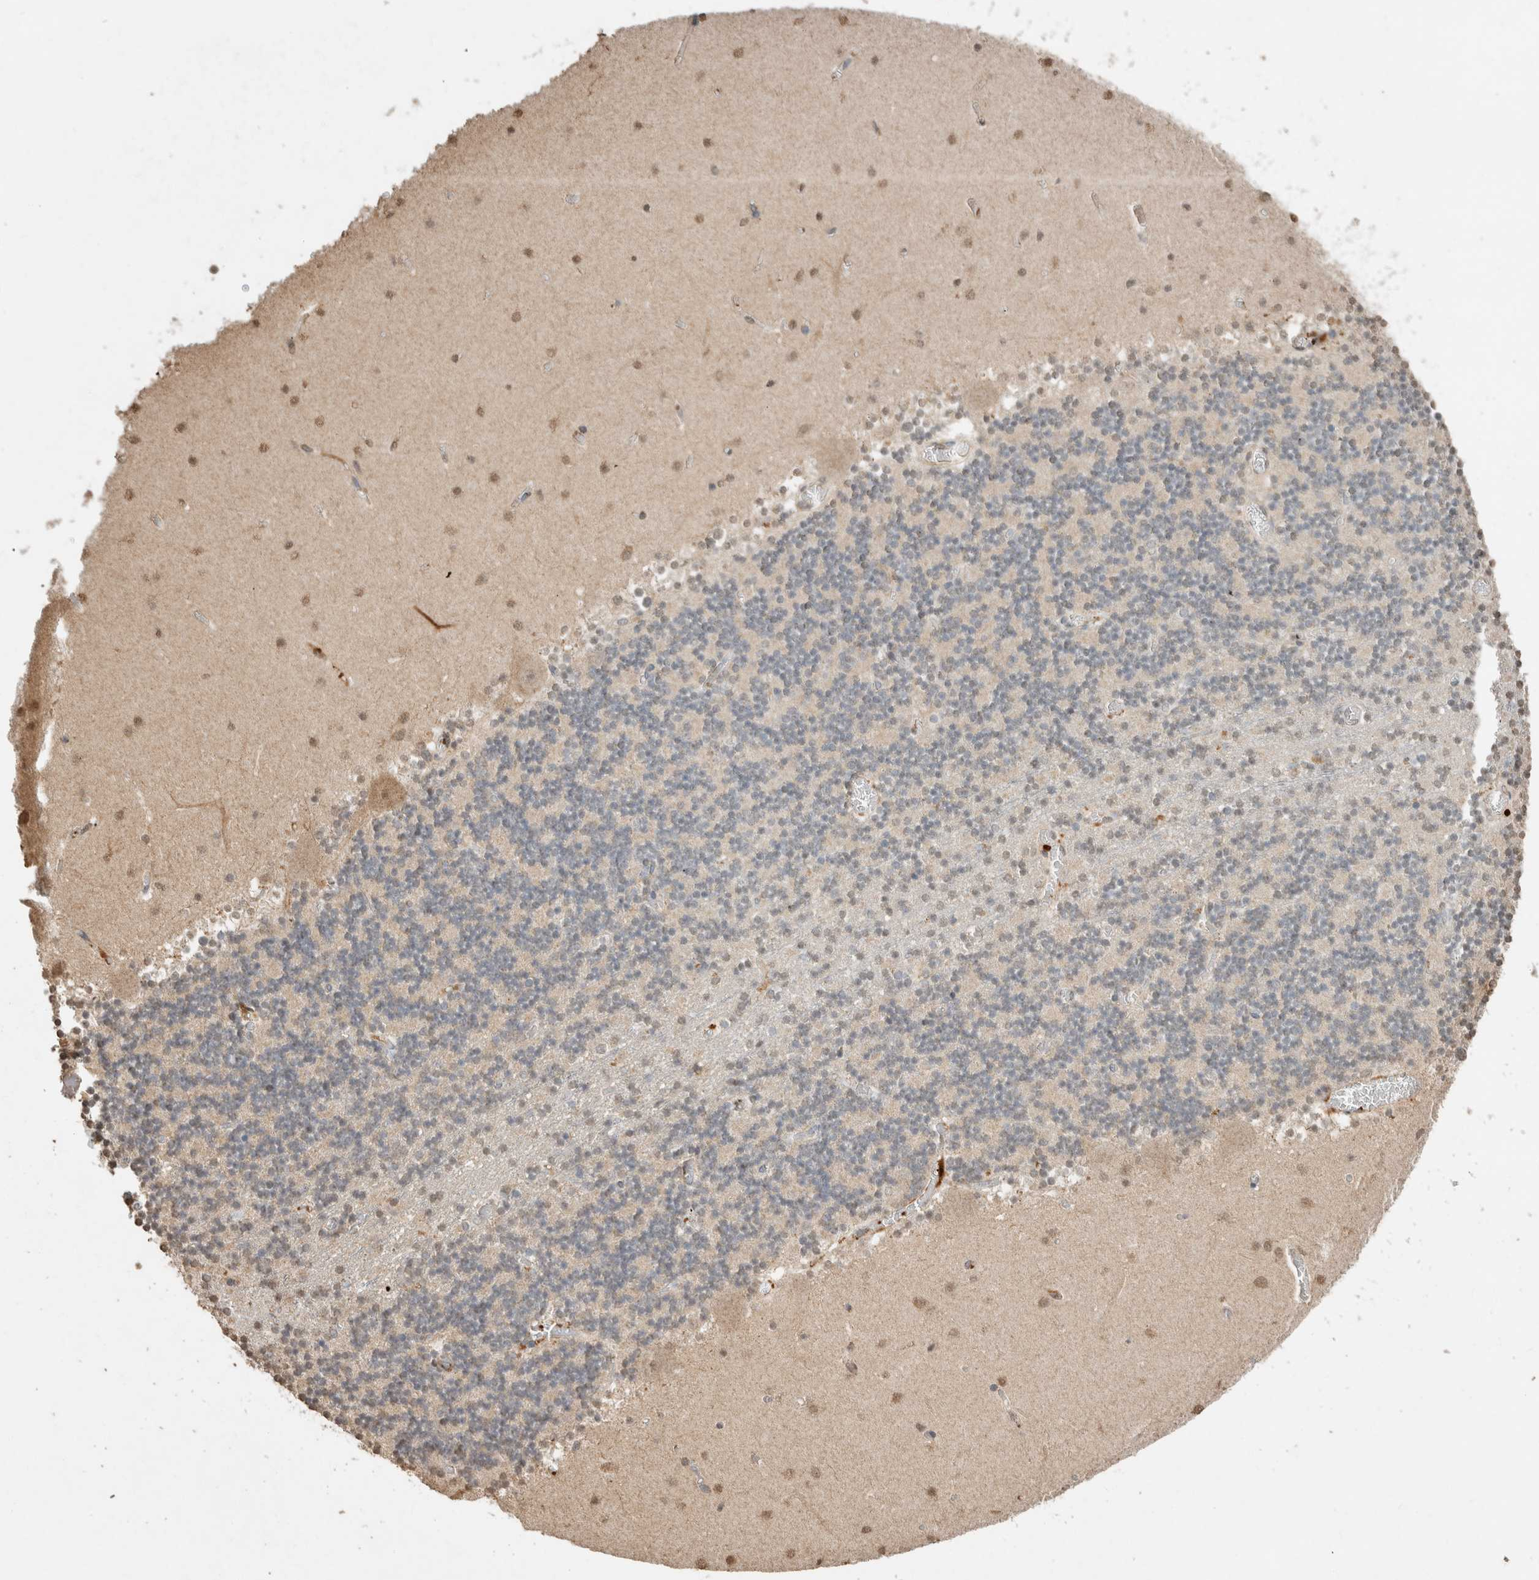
{"staining": {"intensity": "negative", "quantity": "none", "location": "none"}, "tissue": "cerebellum", "cell_type": "Cells in granular layer", "image_type": "normal", "snomed": [{"axis": "morphology", "description": "Normal tissue, NOS"}, {"axis": "topography", "description": "Cerebellum"}], "caption": "Unremarkable cerebellum was stained to show a protein in brown. There is no significant expression in cells in granular layer. (Stains: DAB immunohistochemistry (IHC) with hematoxylin counter stain, Microscopy: brightfield microscopy at high magnification).", "gene": "FAM3A", "patient": {"sex": "female", "age": 28}}